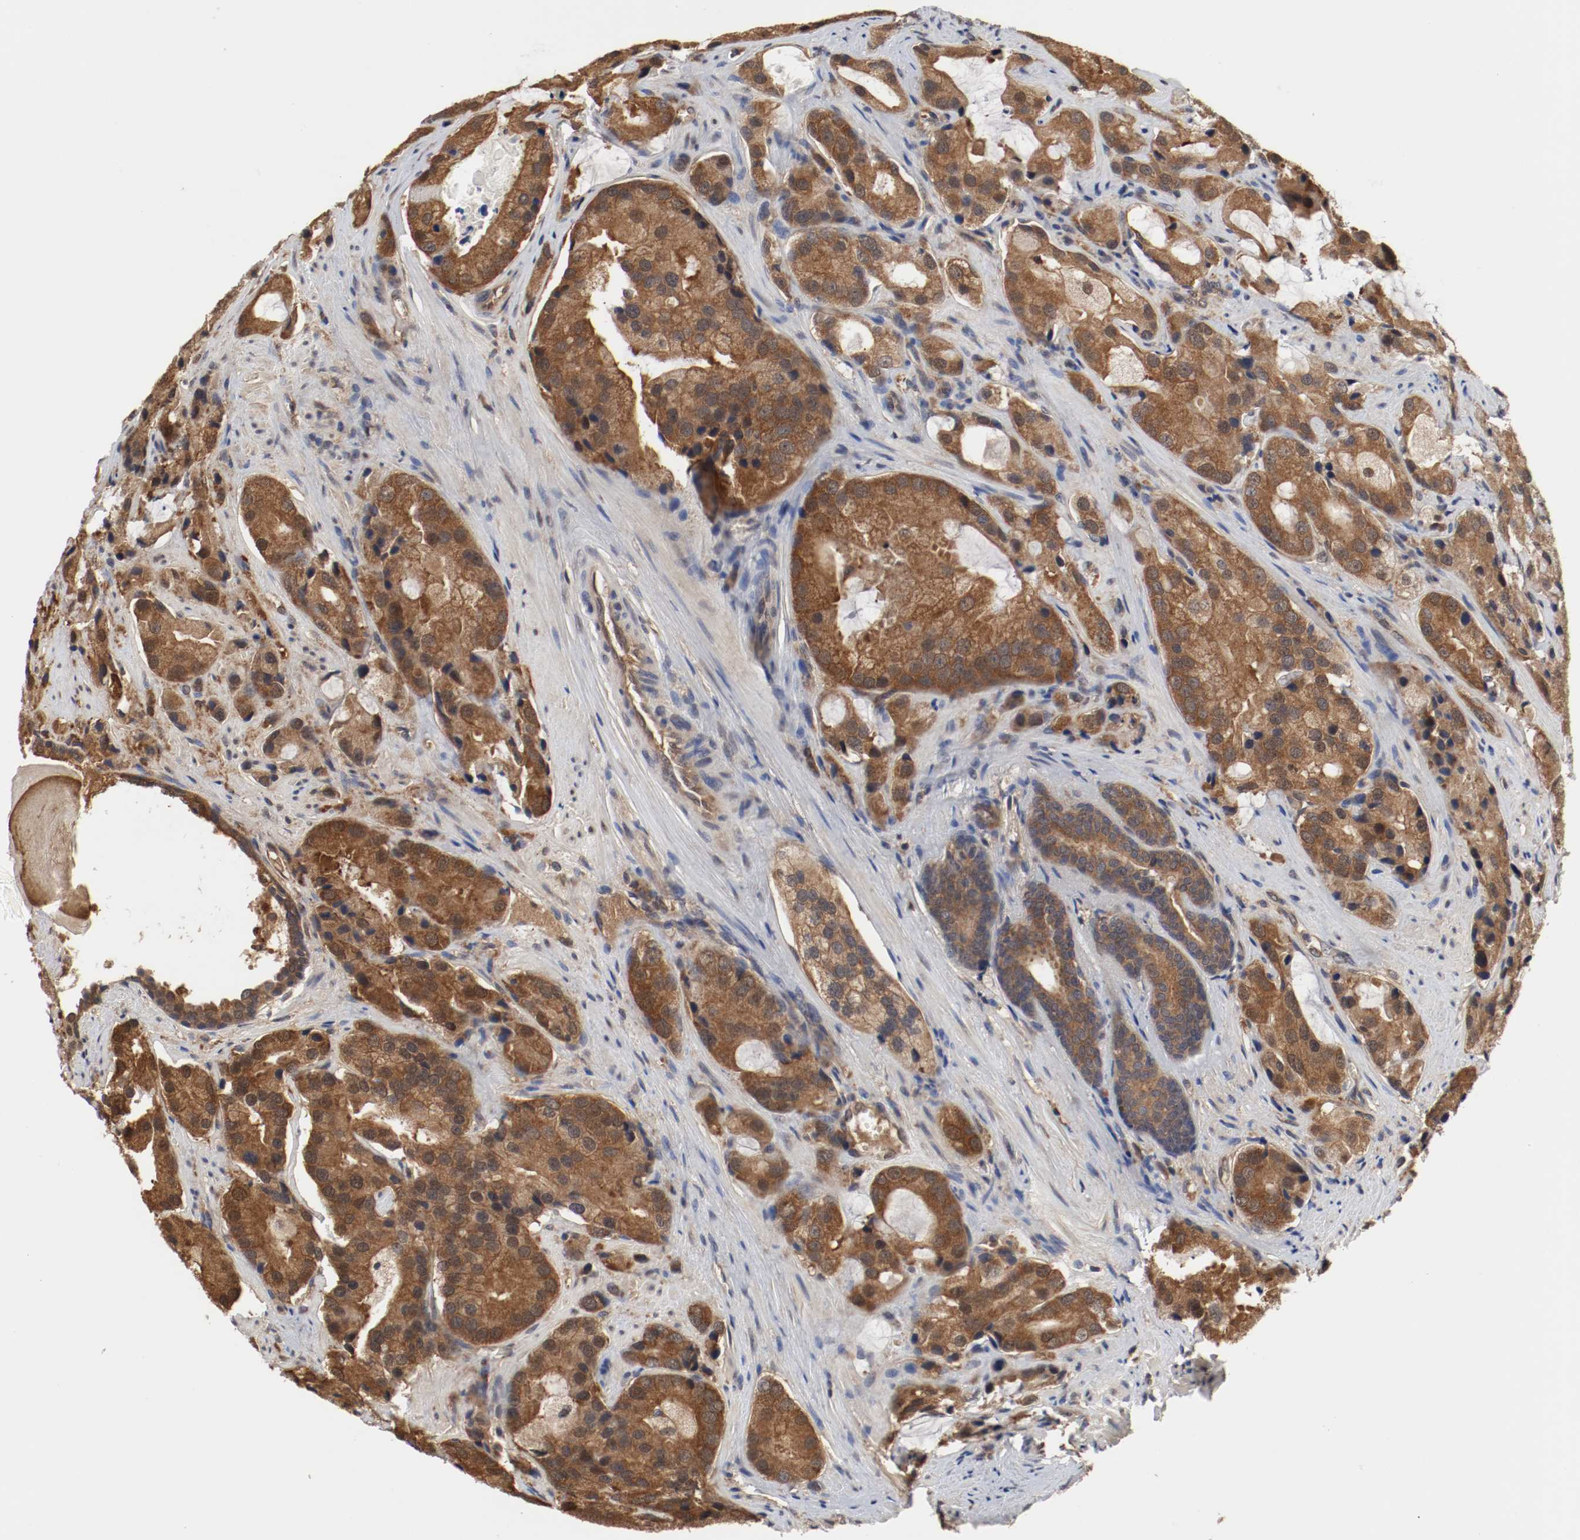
{"staining": {"intensity": "strong", "quantity": ">75%", "location": "cytoplasmic/membranous"}, "tissue": "prostate cancer", "cell_type": "Tumor cells", "image_type": "cancer", "snomed": [{"axis": "morphology", "description": "Adenocarcinoma, High grade"}, {"axis": "topography", "description": "Prostate"}], "caption": "Protein expression analysis of prostate cancer (adenocarcinoma (high-grade)) demonstrates strong cytoplasmic/membranous positivity in about >75% of tumor cells.", "gene": "AFG3L2", "patient": {"sex": "male", "age": 70}}